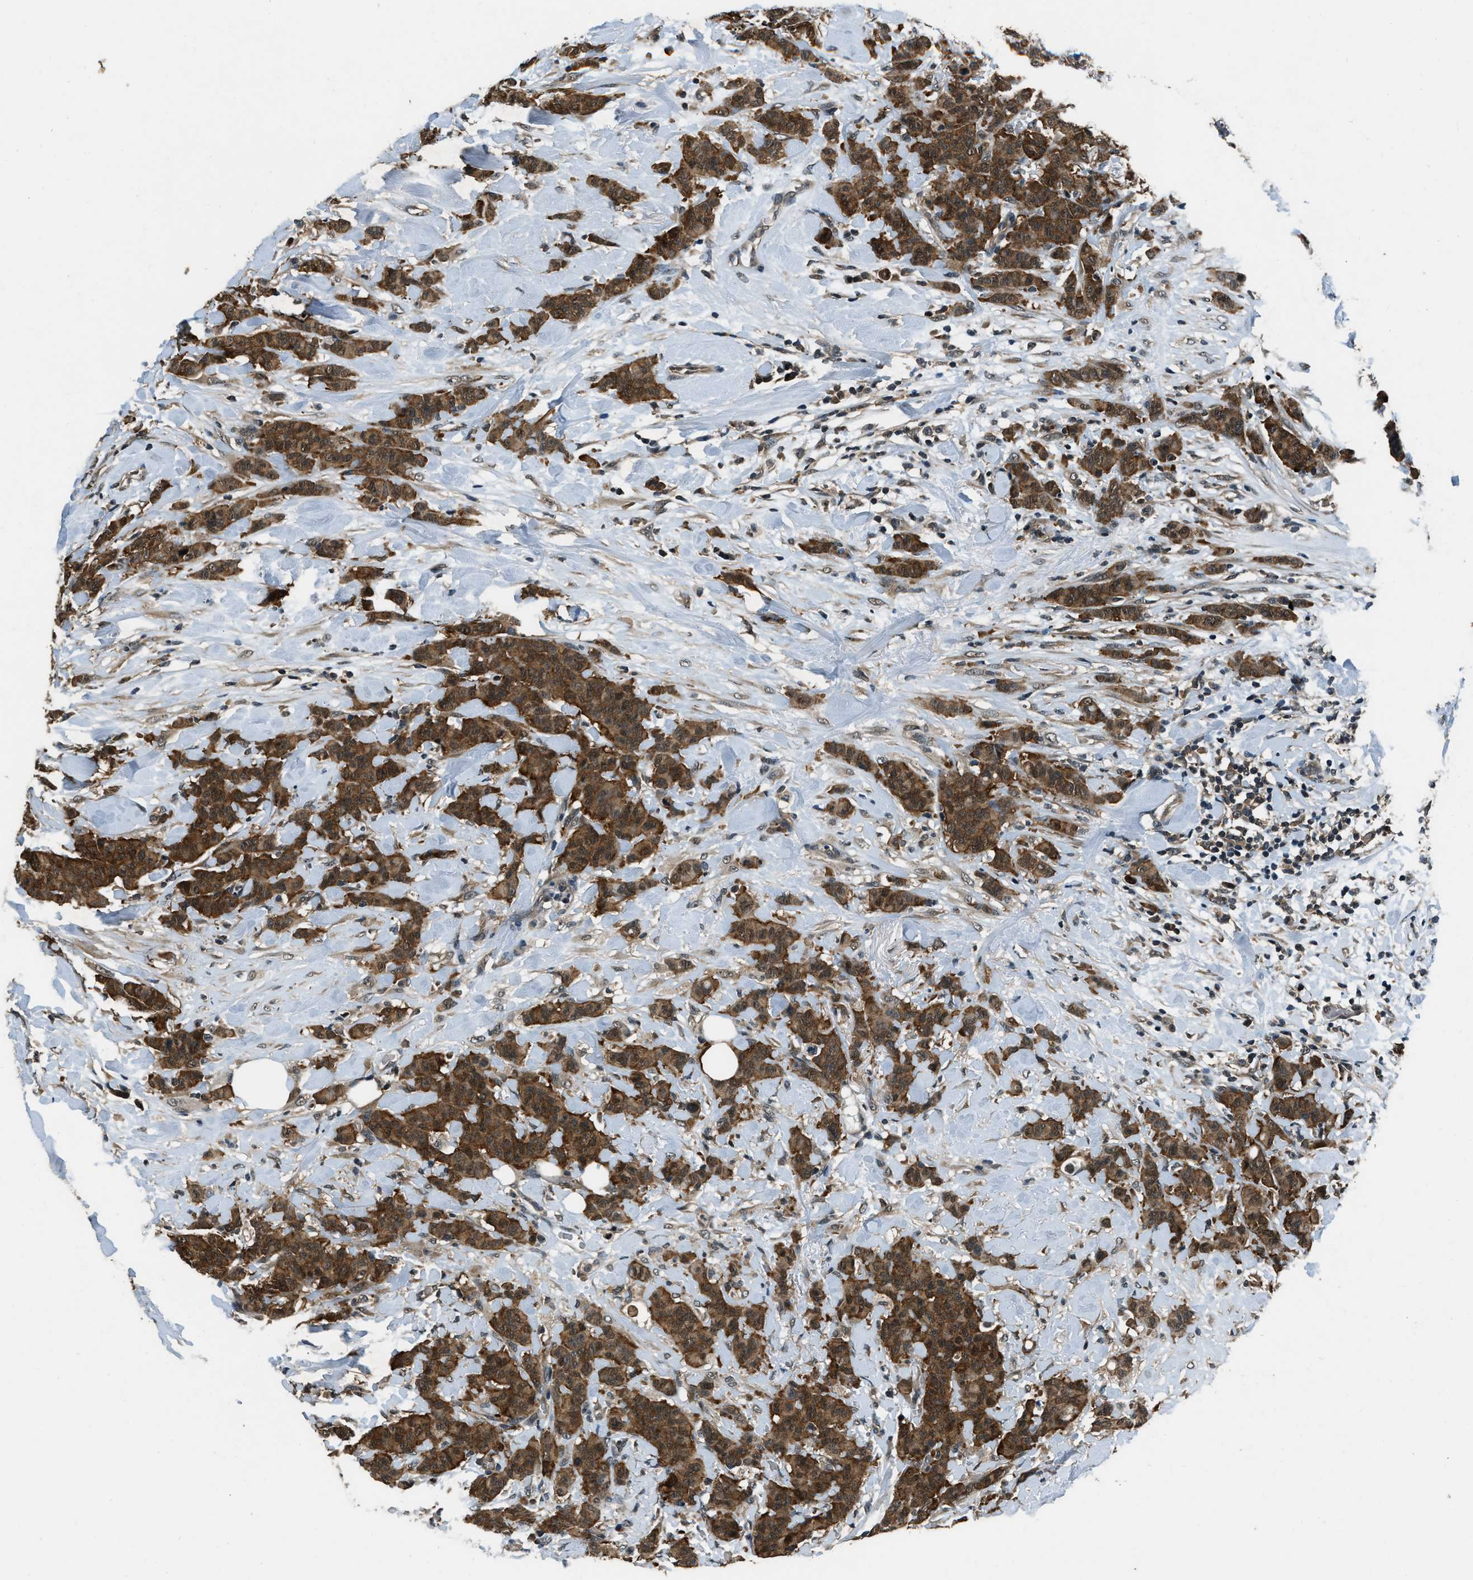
{"staining": {"intensity": "strong", "quantity": ">75%", "location": "cytoplasmic/membranous"}, "tissue": "breast cancer", "cell_type": "Tumor cells", "image_type": "cancer", "snomed": [{"axis": "morphology", "description": "Normal tissue, NOS"}, {"axis": "morphology", "description": "Duct carcinoma"}, {"axis": "topography", "description": "Breast"}], "caption": "Tumor cells reveal high levels of strong cytoplasmic/membranous staining in approximately >75% of cells in human breast invasive ductal carcinoma.", "gene": "NUDCD3", "patient": {"sex": "female", "age": 40}}